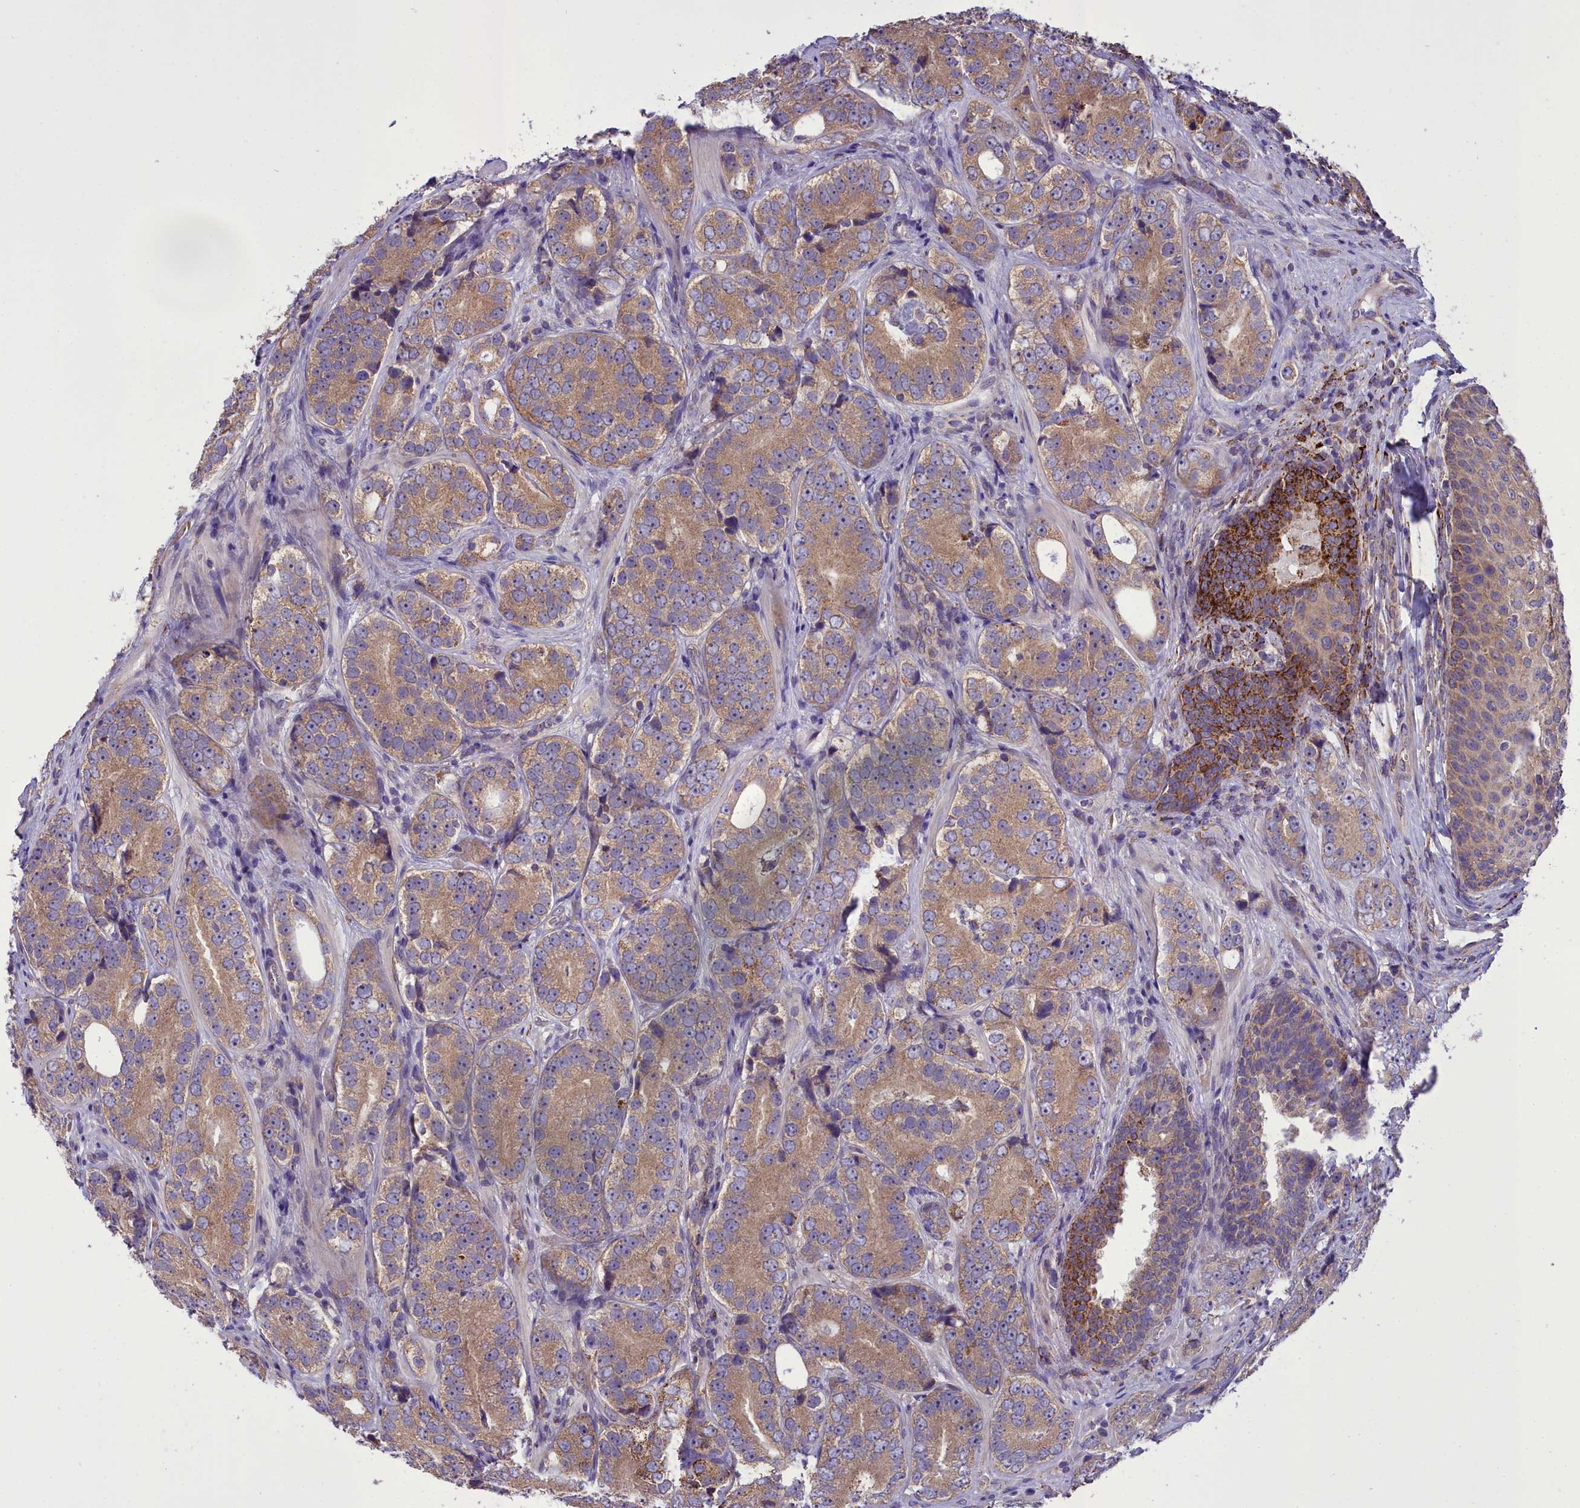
{"staining": {"intensity": "moderate", "quantity": ">75%", "location": "cytoplasmic/membranous"}, "tissue": "prostate cancer", "cell_type": "Tumor cells", "image_type": "cancer", "snomed": [{"axis": "morphology", "description": "Adenocarcinoma, High grade"}, {"axis": "topography", "description": "Prostate"}], "caption": "IHC of prostate cancer shows medium levels of moderate cytoplasmic/membranous expression in about >75% of tumor cells. The staining is performed using DAB (3,3'-diaminobenzidine) brown chromogen to label protein expression. The nuclei are counter-stained blue using hematoxylin.", "gene": "TBC1D24", "patient": {"sex": "male", "age": 56}}